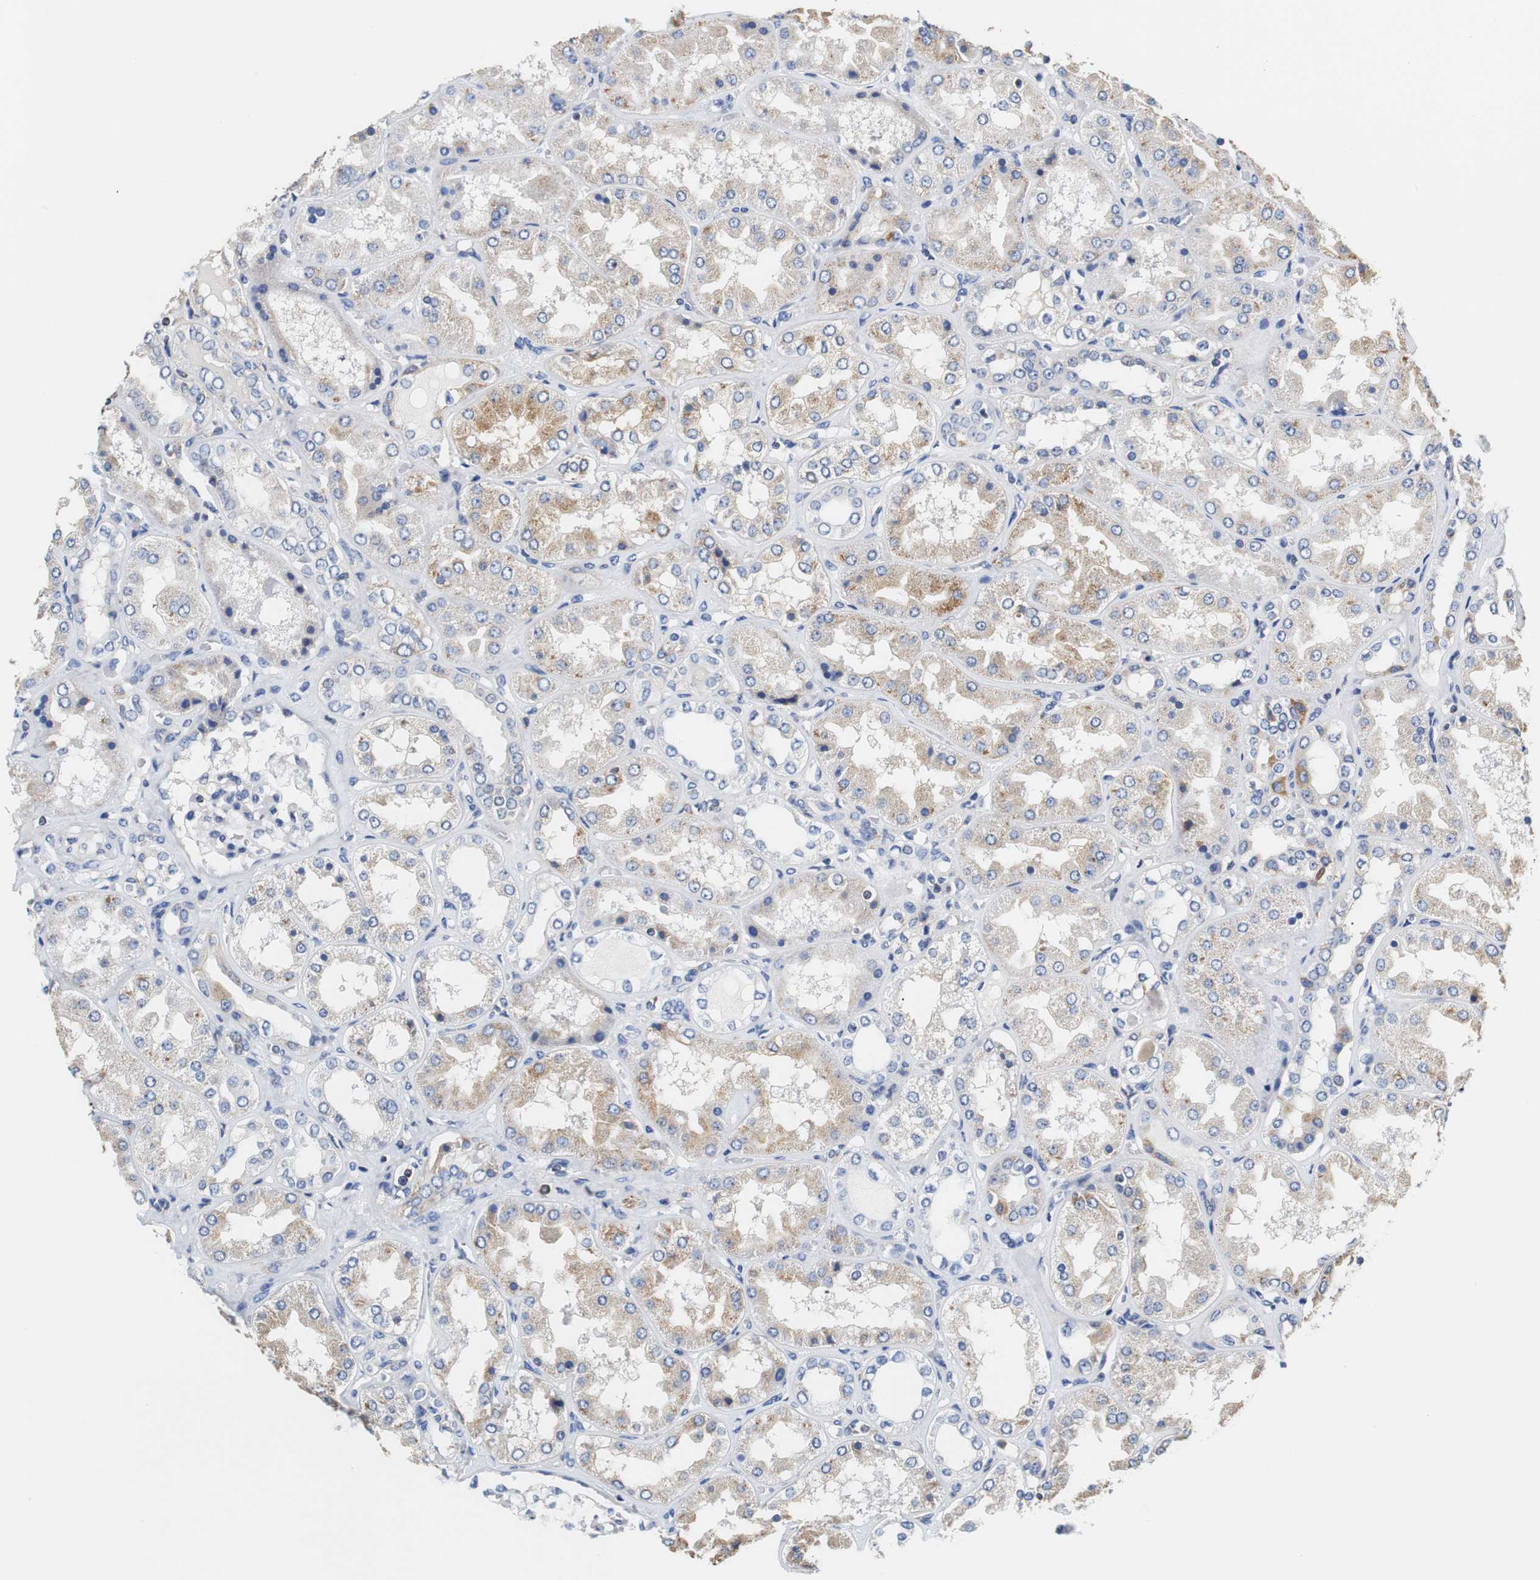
{"staining": {"intensity": "negative", "quantity": "none", "location": "none"}, "tissue": "kidney", "cell_type": "Cells in glomeruli", "image_type": "normal", "snomed": [{"axis": "morphology", "description": "Normal tissue, NOS"}, {"axis": "topography", "description": "Kidney"}], "caption": "Kidney was stained to show a protein in brown. There is no significant positivity in cells in glomeruli.", "gene": "VAMP8", "patient": {"sex": "female", "age": 56}}